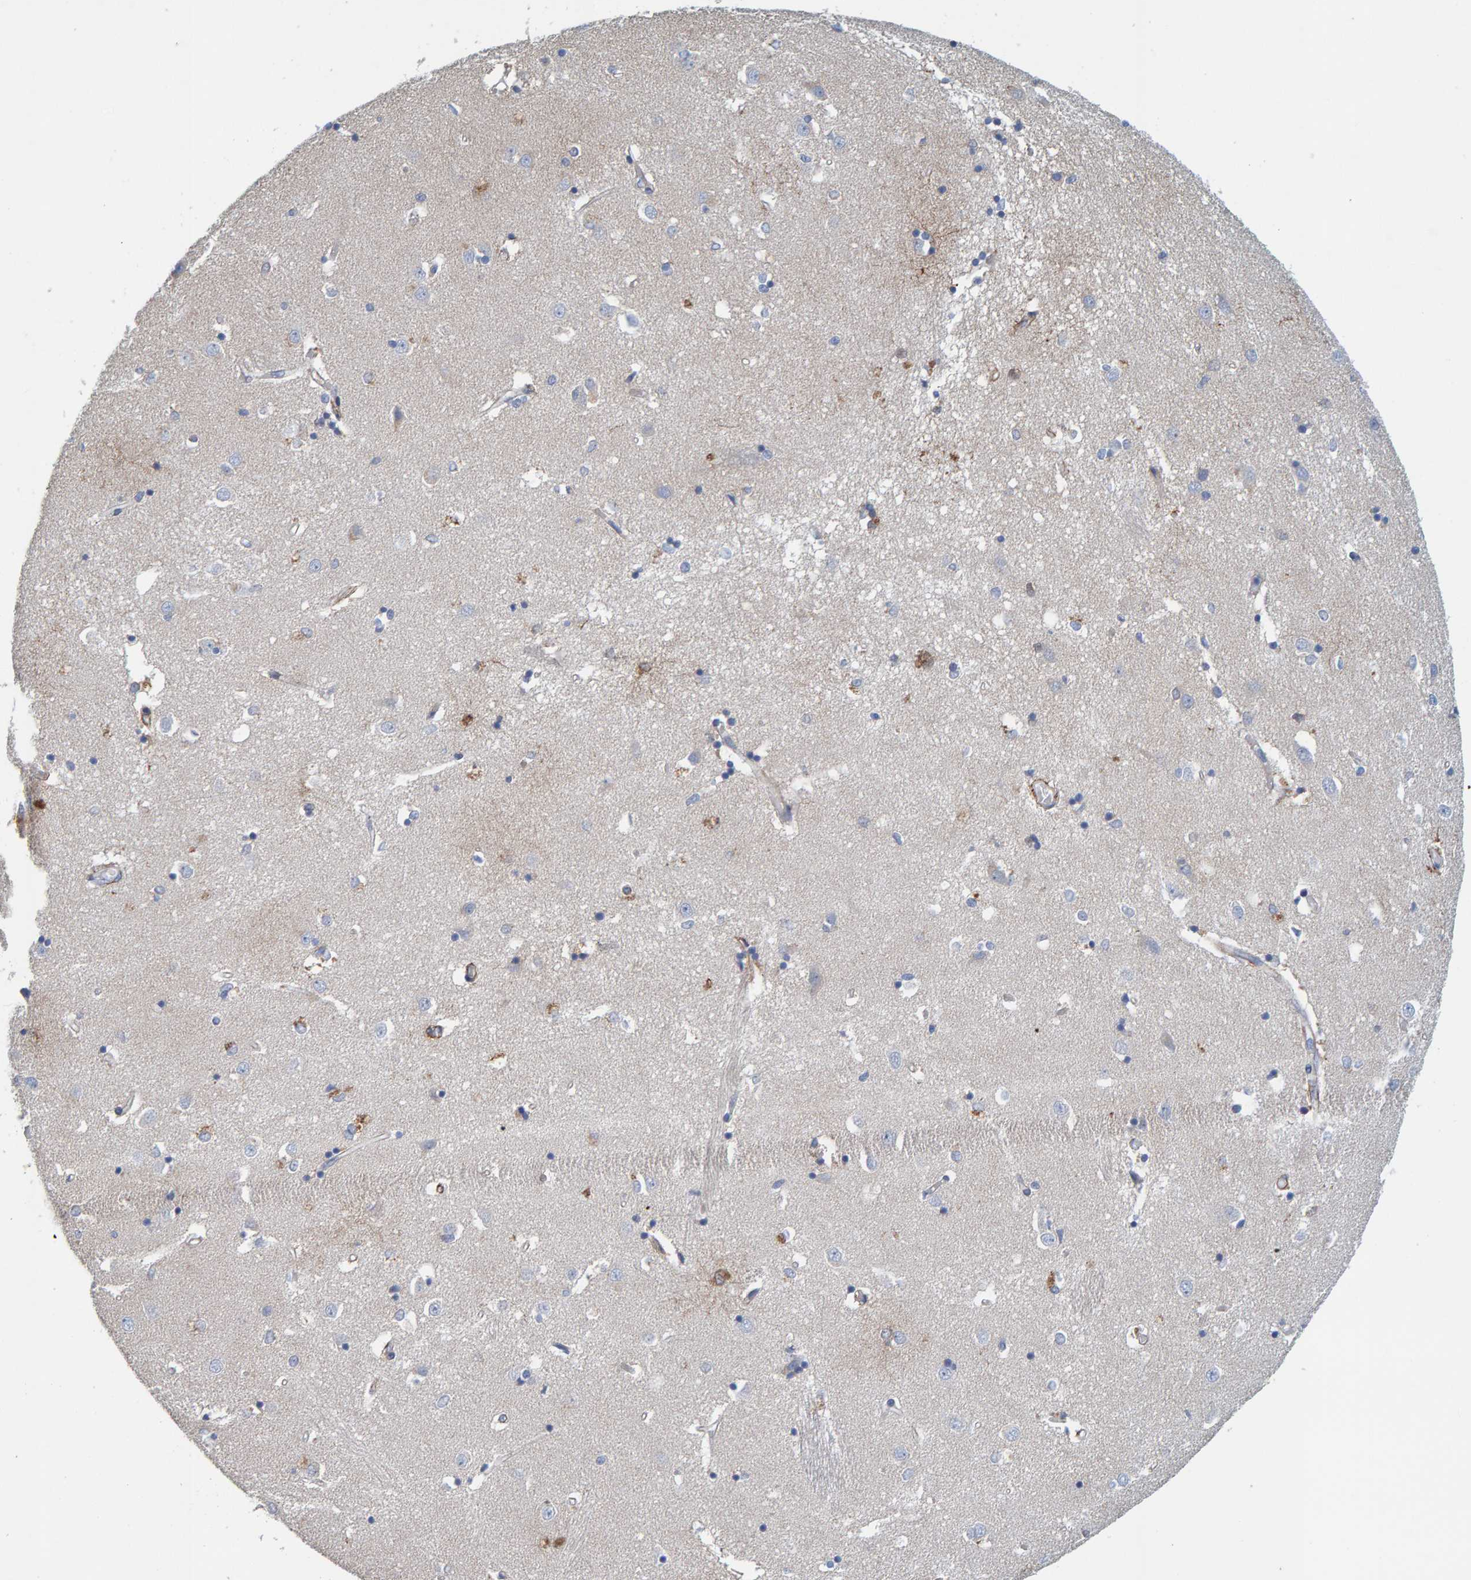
{"staining": {"intensity": "moderate", "quantity": "<25%", "location": "cytoplasmic/membranous"}, "tissue": "caudate", "cell_type": "Glial cells", "image_type": "normal", "snomed": [{"axis": "morphology", "description": "Normal tissue, NOS"}, {"axis": "topography", "description": "Lateral ventricle wall"}], "caption": "The photomicrograph exhibits a brown stain indicating the presence of a protein in the cytoplasmic/membranous of glial cells in caudate. The staining was performed using DAB, with brown indicating positive protein expression. Nuclei are stained blue with hematoxylin.", "gene": "RGP1", "patient": {"sex": "male", "age": 45}}